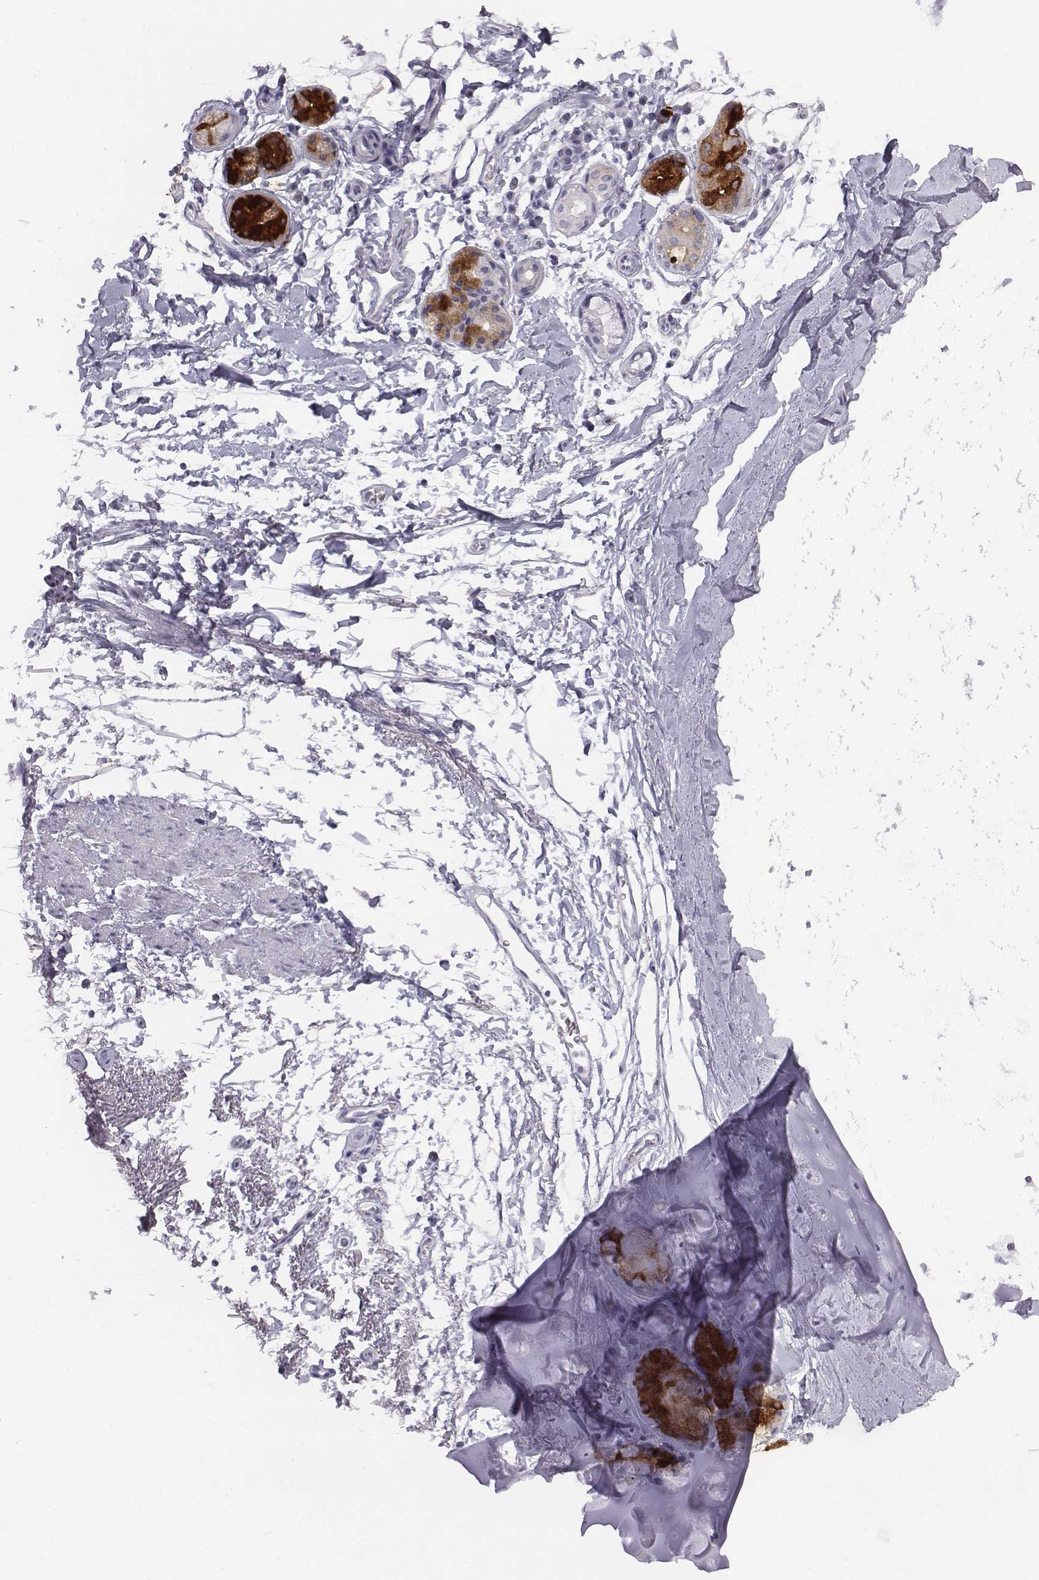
{"staining": {"intensity": "negative", "quantity": "none", "location": "none"}, "tissue": "soft tissue", "cell_type": "Chondrocytes", "image_type": "normal", "snomed": [{"axis": "morphology", "description": "Normal tissue, NOS"}, {"axis": "topography", "description": "Lymph node"}, {"axis": "topography", "description": "Bronchus"}], "caption": "The immunohistochemistry (IHC) photomicrograph has no significant positivity in chondrocytes of soft tissue. (DAB IHC visualized using brightfield microscopy, high magnification).", "gene": "C6orf58", "patient": {"sex": "female", "age": 70}}